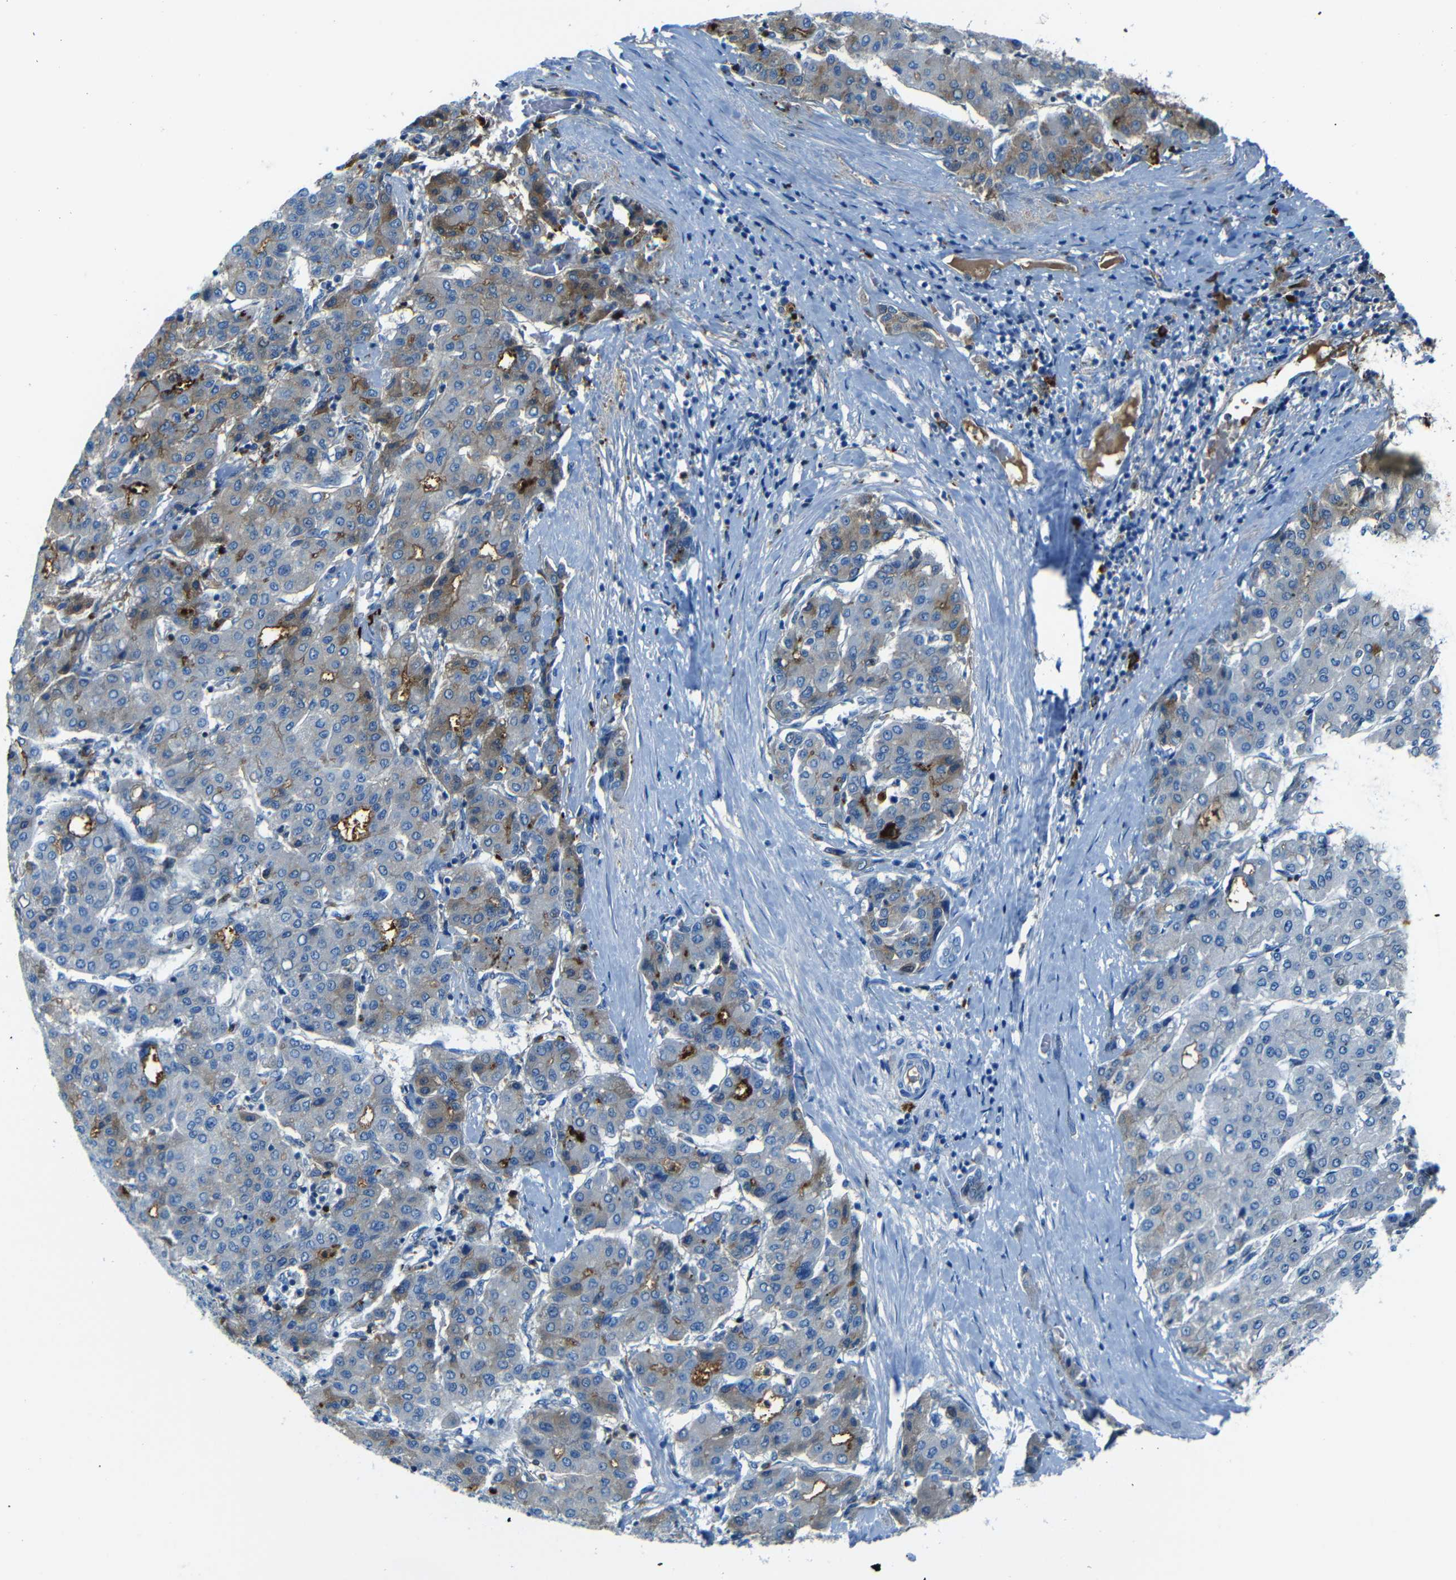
{"staining": {"intensity": "moderate", "quantity": "<25%", "location": "cytoplasmic/membranous"}, "tissue": "liver cancer", "cell_type": "Tumor cells", "image_type": "cancer", "snomed": [{"axis": "morphology", "description": "Carcinoma, Hepatocellular, NOS"}, {"axis": "topography", "description": "Liver"}], "caption": "Immunohistochemical staining of human liver cancer demonstrates moderate cytoplasmic/membranous protein staining in approximately <25% of tumor cells.", "gene": "SERPINA1", "patient": {"sex": "male", "age": 65}}